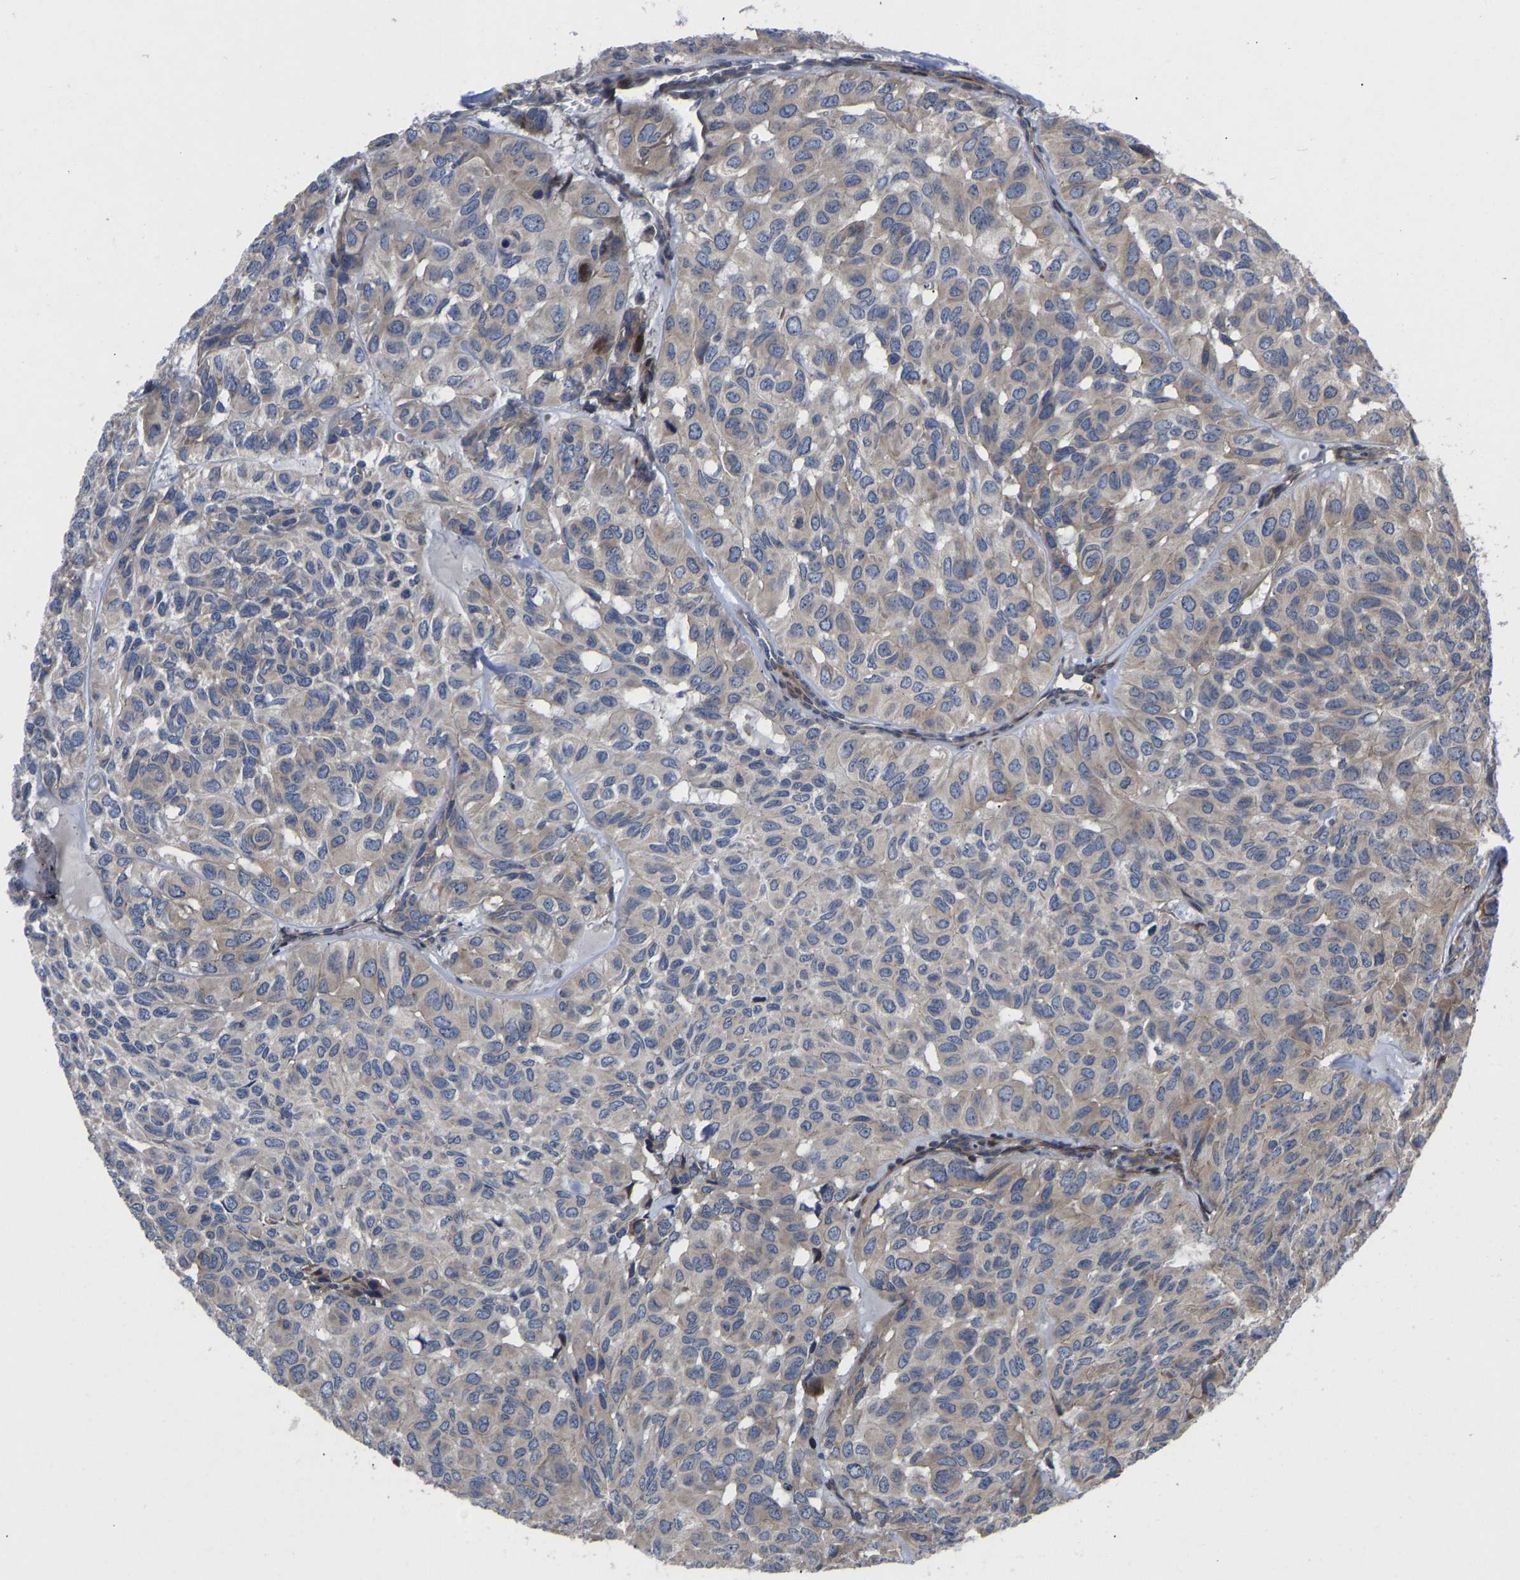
{"staining": {"intensity": "weak", "quantity": "25%-75%", "location": "cytoplasmic/membranous"}, "tissue": "head and neck cancer", "cell_type": "Tumor cells", "image_type": "cancer", "snomed": [{"axis": "morphology", "description": "Adenocarcinoma, NOS"}, {"axis": "topography", "description": "Salivary gland, NOS"}, {"axis": "topography", "description": "Head-Neck"}], "caption": "Protein expression analysis of human adenocarcinoma (head and neck) reveals weak cytoplasmic/membranous staining in about 25%-75% of tumor cells.", "gene": "TMEM38B", "patient": {"sex": "female", "age": 76}}